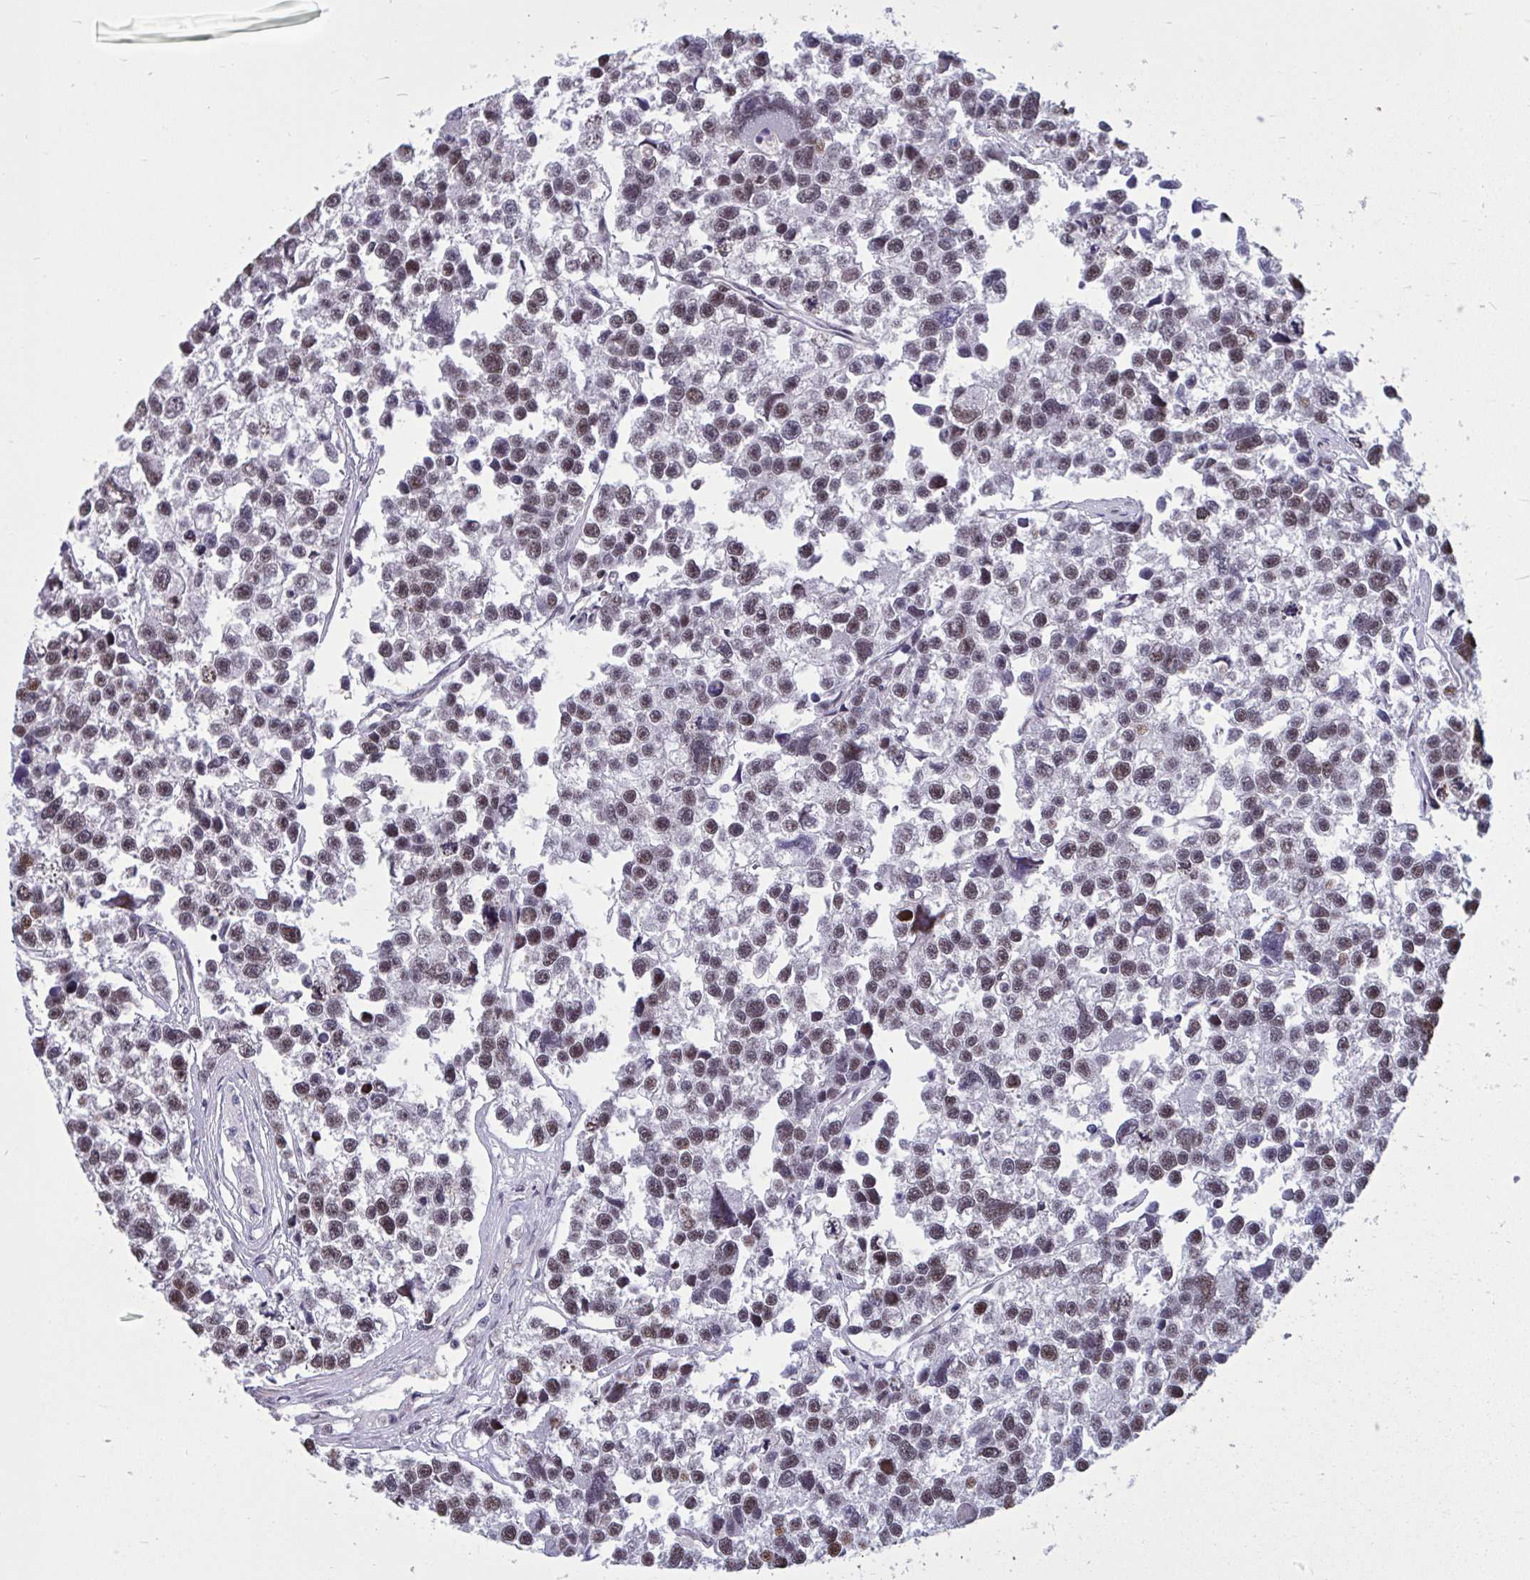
{"staining": {"intensity": "moderate", "quantity": ">75%", "location": "nuclear"}, "tissue": "testis cancer", "cell_type": "Tumor cells", "image_type": "cancer", "snomed": [{"axis": "morphology", "description": "Seminoma, NOS"}, {"axis": "topography", "description": "Testis"}], "caption": "IHC photomicrograph of neoplastic tissue: seminoma (testis) stained using immunohistochemistry displays medium levels of moderate protein expression localized specifically in the nuclear of tumor cells, appearing as a nuclear brown color.", "gene": "RBL1", "patient": {"sex": "male", "age": 26}}